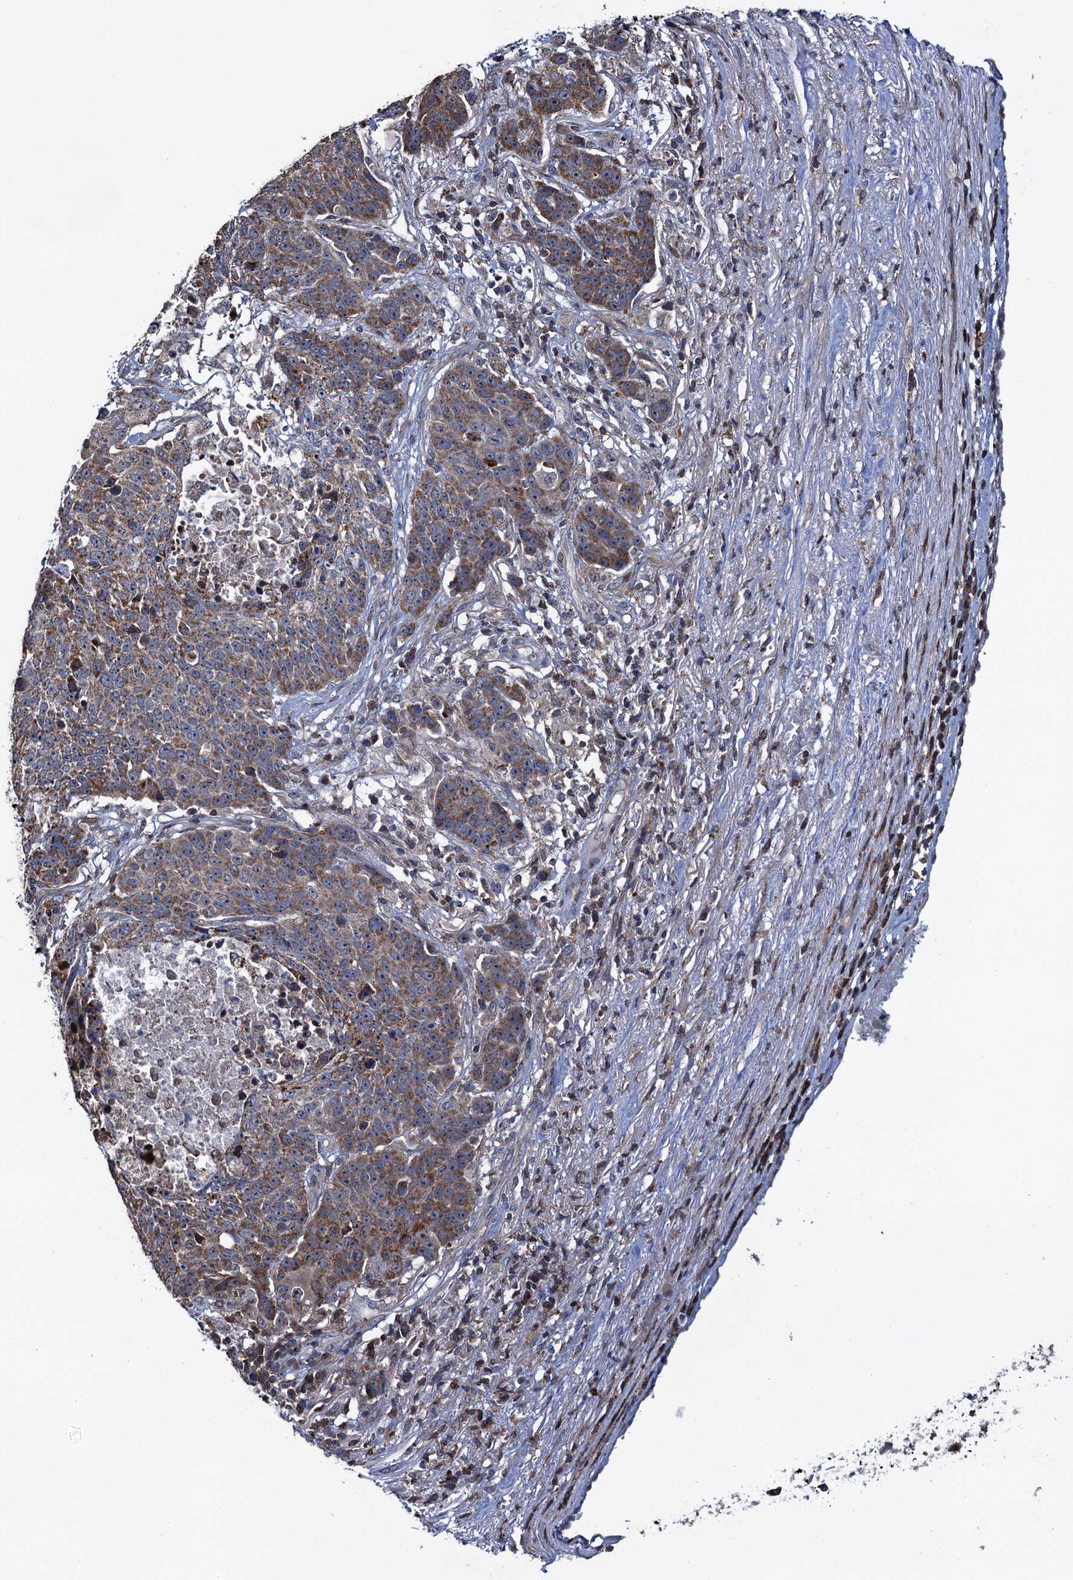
{"staining": {"intensity": "moderate", "quantity": "25%-75%", "location": "cytoplasmic/membranous"}, "tissue": "lung cancer", "cell_type": "Tumor cells", "image_type": "cancer", "snomed": [{"axis": "morphology", "description": "Normal tissue, NOS"}, {"axis": "morphology", "description": "Squamous cell carcinoma, NOS"}, {"axis": "topography", "description": "Lymph node"}, {"axis": "topography", "description": "Lung"}], "caption": "Brown immunohistochemical staining in human lung cancer (squamous cell carcinoma) displays moderate cytoplasmic/membranous expression in approximately 25%-75% of tumor cells.", "gene": "CCDC102A", "patient": {"sex": "male", "age": 66}}